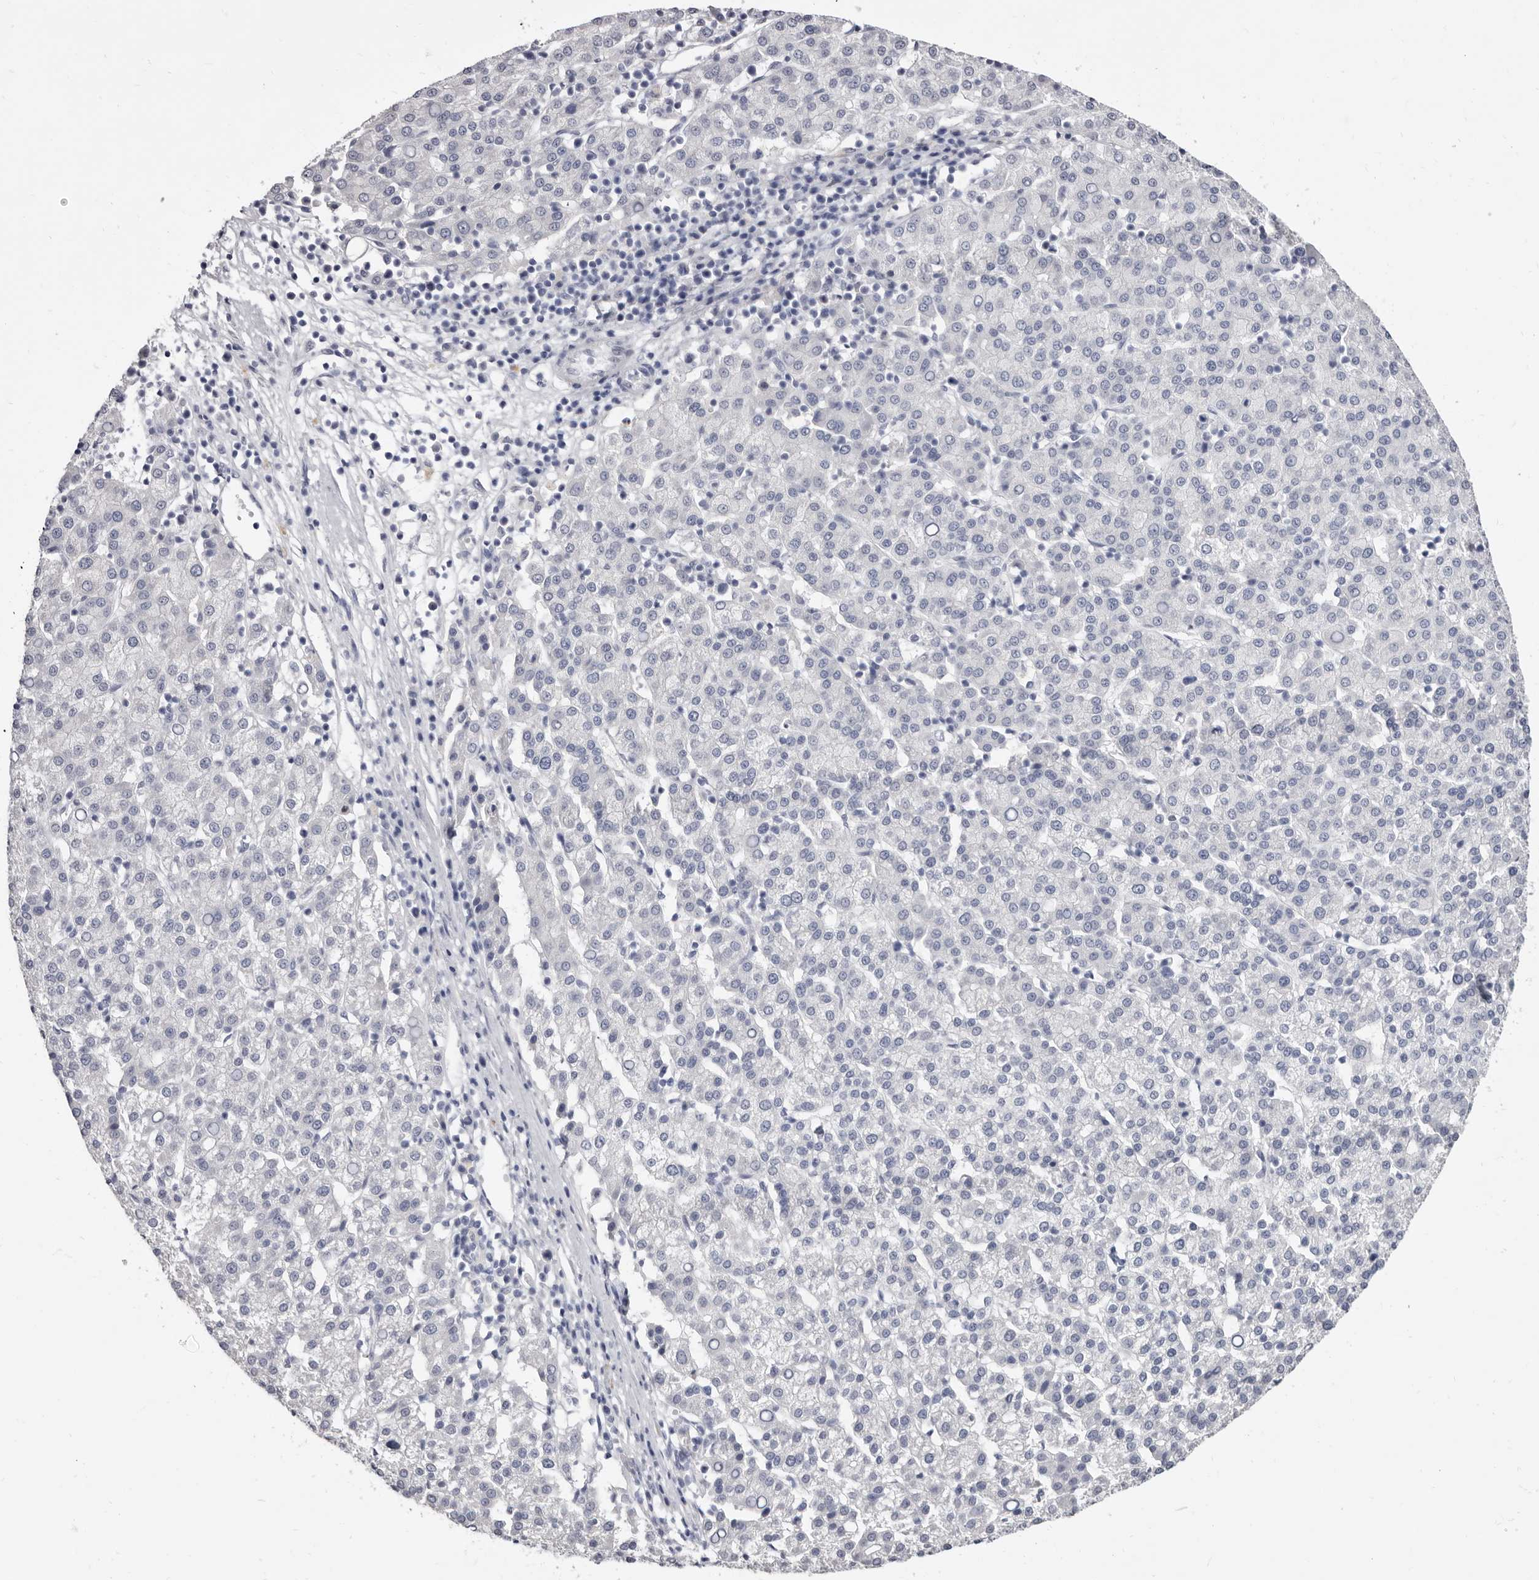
{"staining": {"intensity": "negative", "quantity": "none", "location": "none"}, "tissue": "liver cancer", "cell_type": "Tumor cells", "image_type": "cancer", "snomed": [{"axis": "morphology", "description": "Carcinoma, Hepatocellular, NOS"}, {"axis": "topography", "description": "Liver"}], "caption": "Liver cancer (hepatocellular carcinoma) stained for a protein using immunohistochemistry shows no expression tumor cells.", "gene": "ZNF326", "patient": {"sex": "female", "age": 58}}